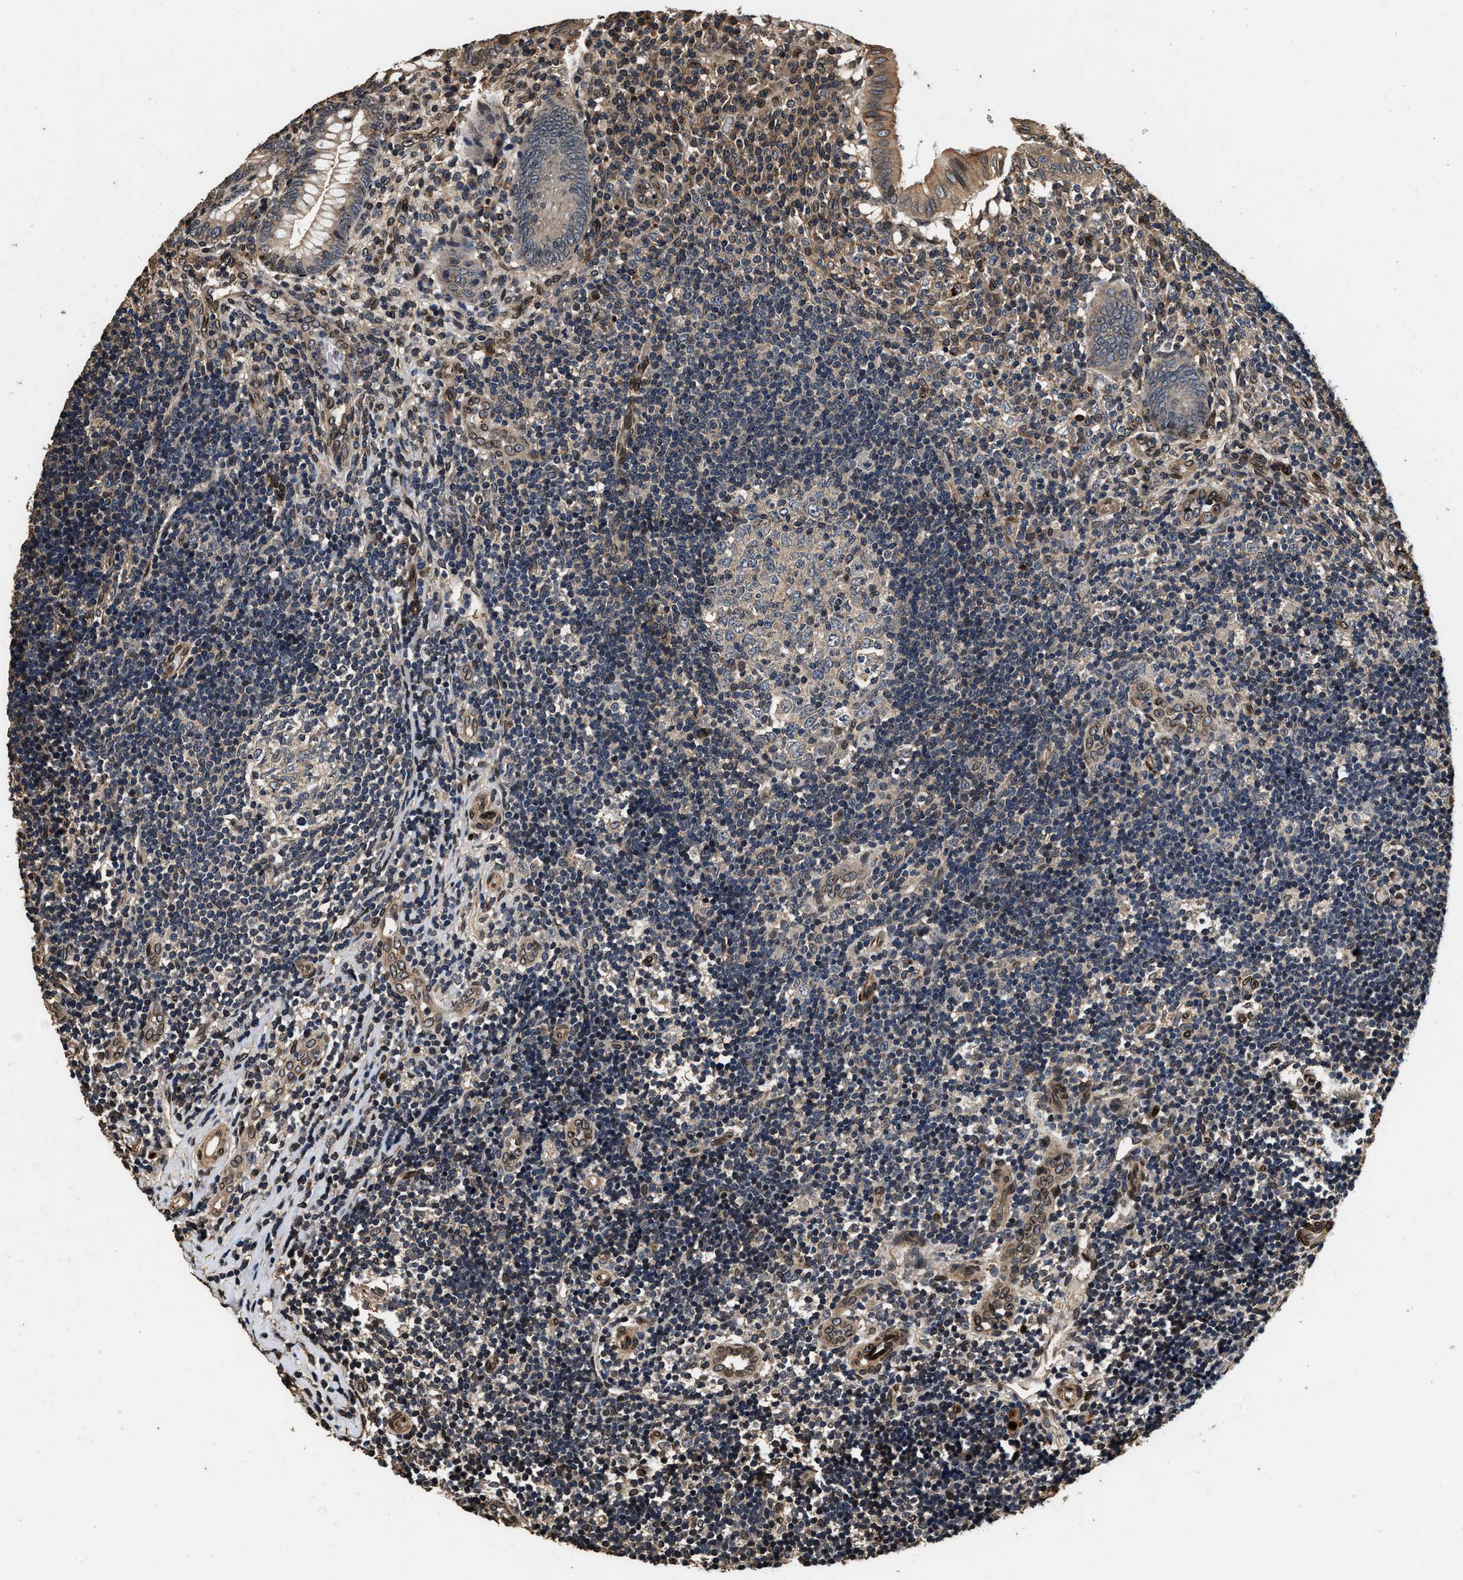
{"staining": {"intensity": "moderate", "quantity": ">75%", "location": "cytoplasmic/membranous,nuclear"}, "tissue": "appendix", "cell_type": "Glandular cells", "image_type": "normal", "snomed": [{"axis": "morphology", "description": "Normal tissue, NOS"}, {"axis": "topography", "description": "Appendix"}], "caption": "Immunohistochemistry image of normal appendix: human appendix stained using immunohistochemistry (IHC) exhibits medium levels of moderate protein expression localized specifically in the cytoplasmic/membranous,nuclear of glandular cells, appearing as a cytoplasmic/membranous,nuclear brown color.", "gene": "ACCS", "patient": {"sex": "male", "age": 8}}